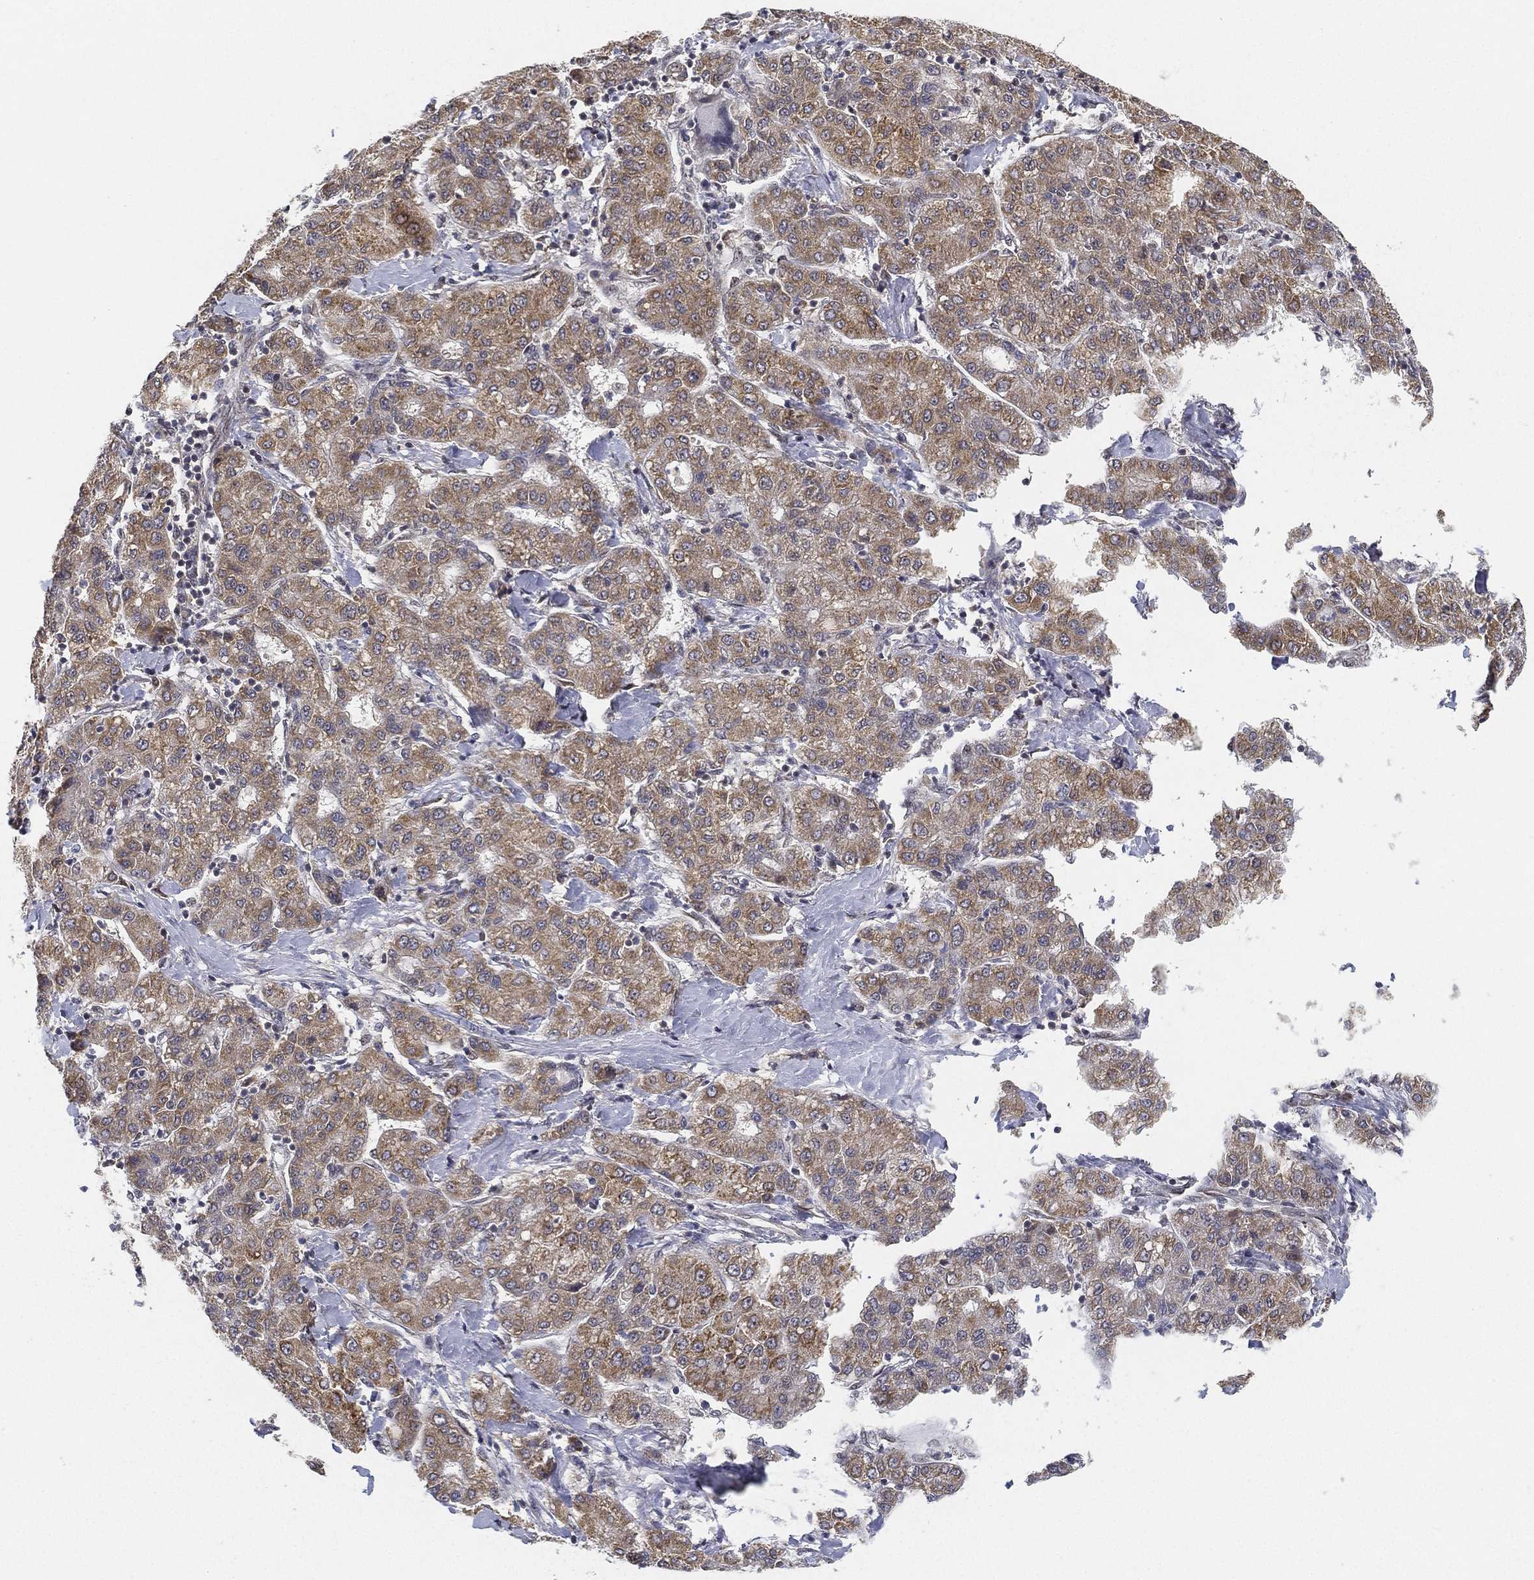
{"staining": {"intensity": "moderate", "quantity": ">75%", "location": "cytoplasmic/membranous"}, "tissue": "liver cancer", "cell_type": "Tumor cells", "image_type": "cancer", "snomed": [{"axis": "morphology", "description": "Carcinoma, Hepatocellular, NOS"}, {"axis": "topography", "description": "Liver"}], "caption": "Immunohistochemical staining of liver cancer exhibits moderate cytoplasmic/membranous protein positivity in approximately >75% of tumor cells.", "gene": "PPP1R16B", "patient": {"sex": "male", "age": 65}}